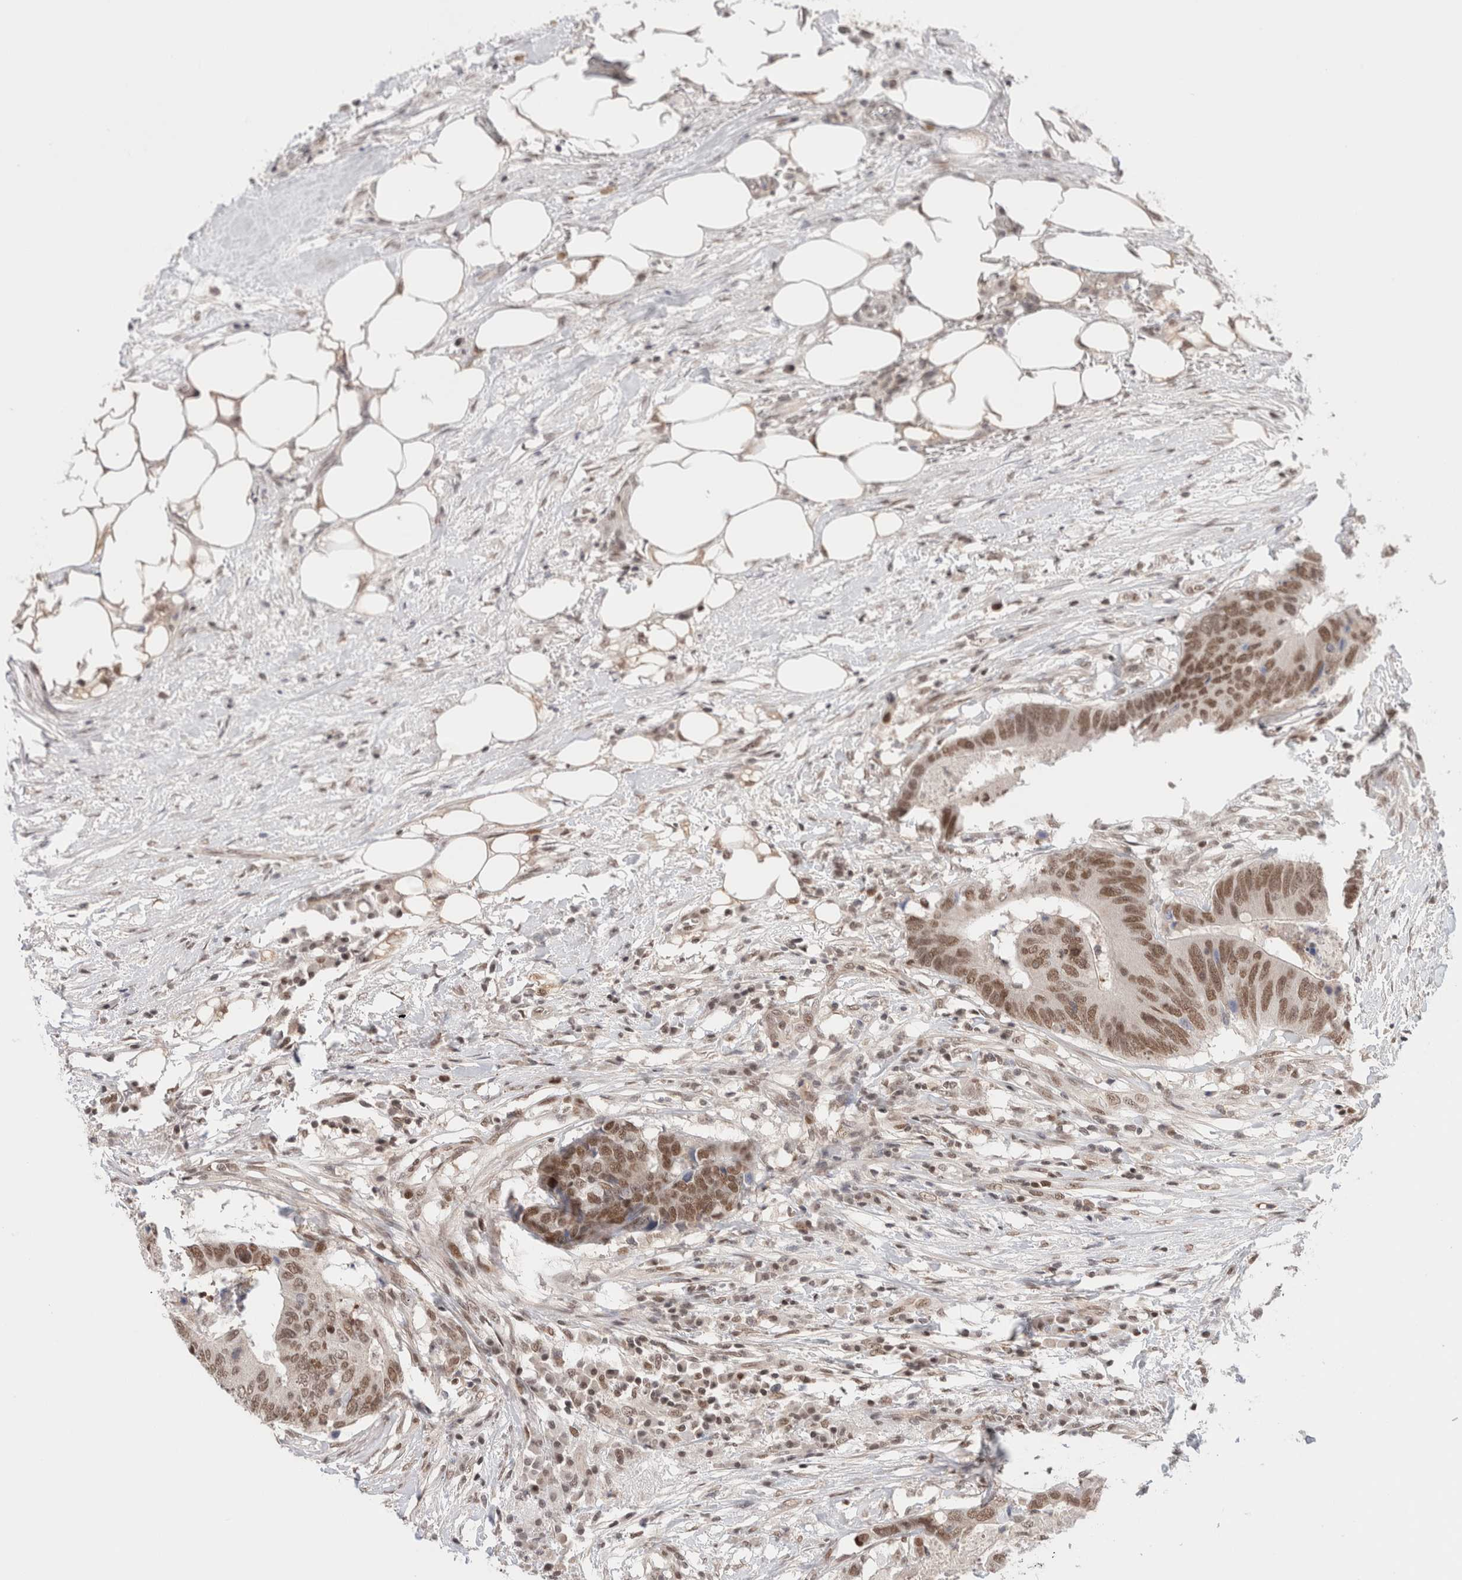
{"staining": {"intensity": "moderate", "quantity": ">75%", "location": "nuclear"}, "tissue": "colorectal cancer", "cell_type": "Tumor cells", "image_type": "cancer", "snomed": [{"axis": "morphology", "description": "Adenocarcinoma, NOS"}, {"axis": "topography", "description": "Colon"}], "caption": "This image exhibits colorectal cancer (adenocarcinoma) stained with immunohistochemistry (IHC) to label a protein in brown. The nuclear of tumor cells show moderate positivity for the protein. Nuclei are counter-stained blue.", "gene": "GATAD2A", "patient": {"sex": "male", "age": 56}}